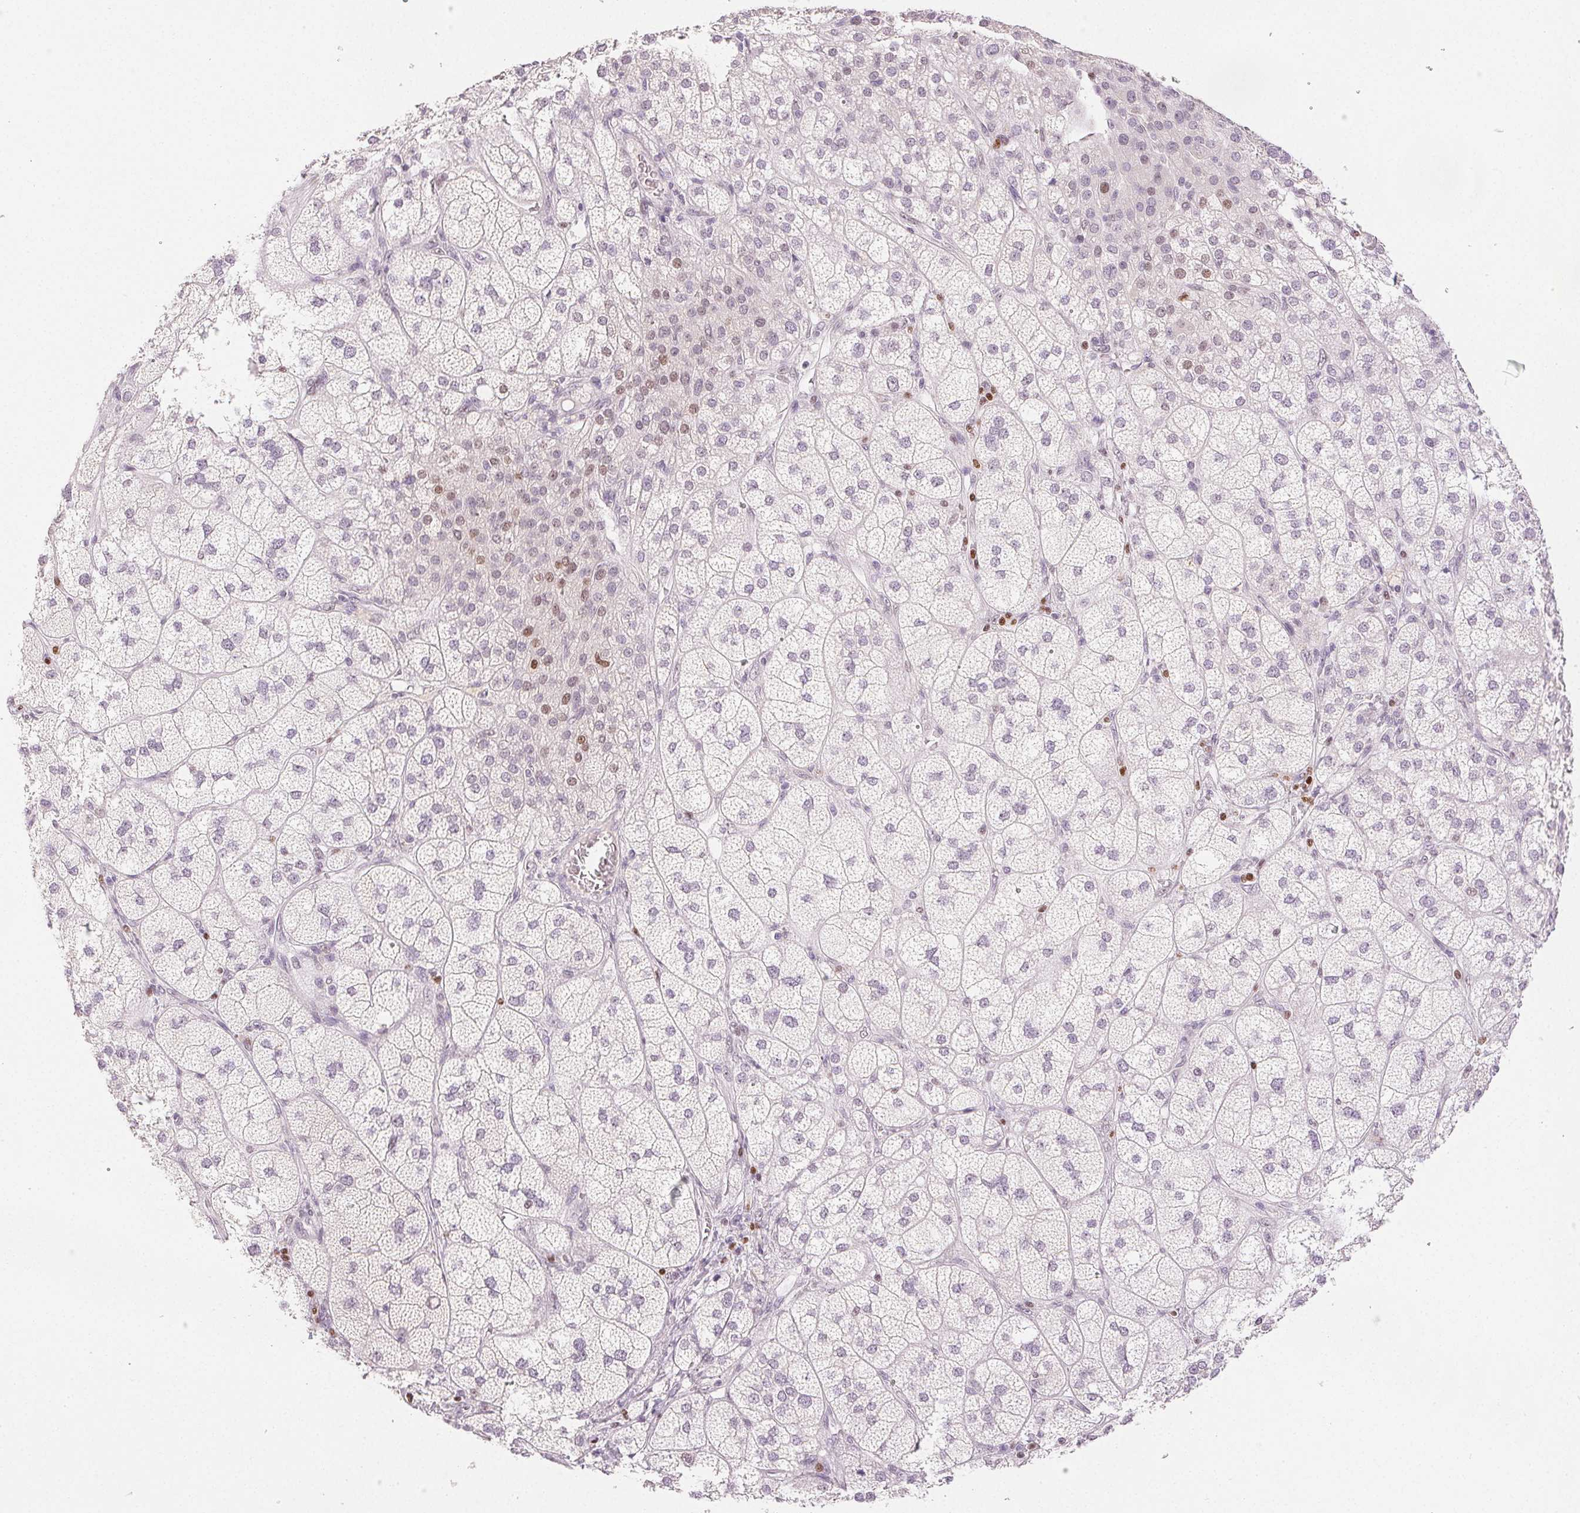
{"staining": {"intensity": "weak", "quantity": "<25%", "location": "nuclear"}, "tissue": "adrenal gland", "cell_type": "Glandular cells", "image_type": "normal", "snomed": [{"axis": "morphology", "description": "Normal tissue, NOS"}, {"axis": "topography", "description": "Adrenal gland"}], "caption": "Immunohistochemistry photomicrograph of benign human adrenal gland stained for a protein (brown), which displays no expression in glandular cells. The staining is performed using DAB brown chromogen with nuclei counter-stained in using hematoxylin.", "gene": "RUNX2", "patient": {"sex": "female", "age": 60}}